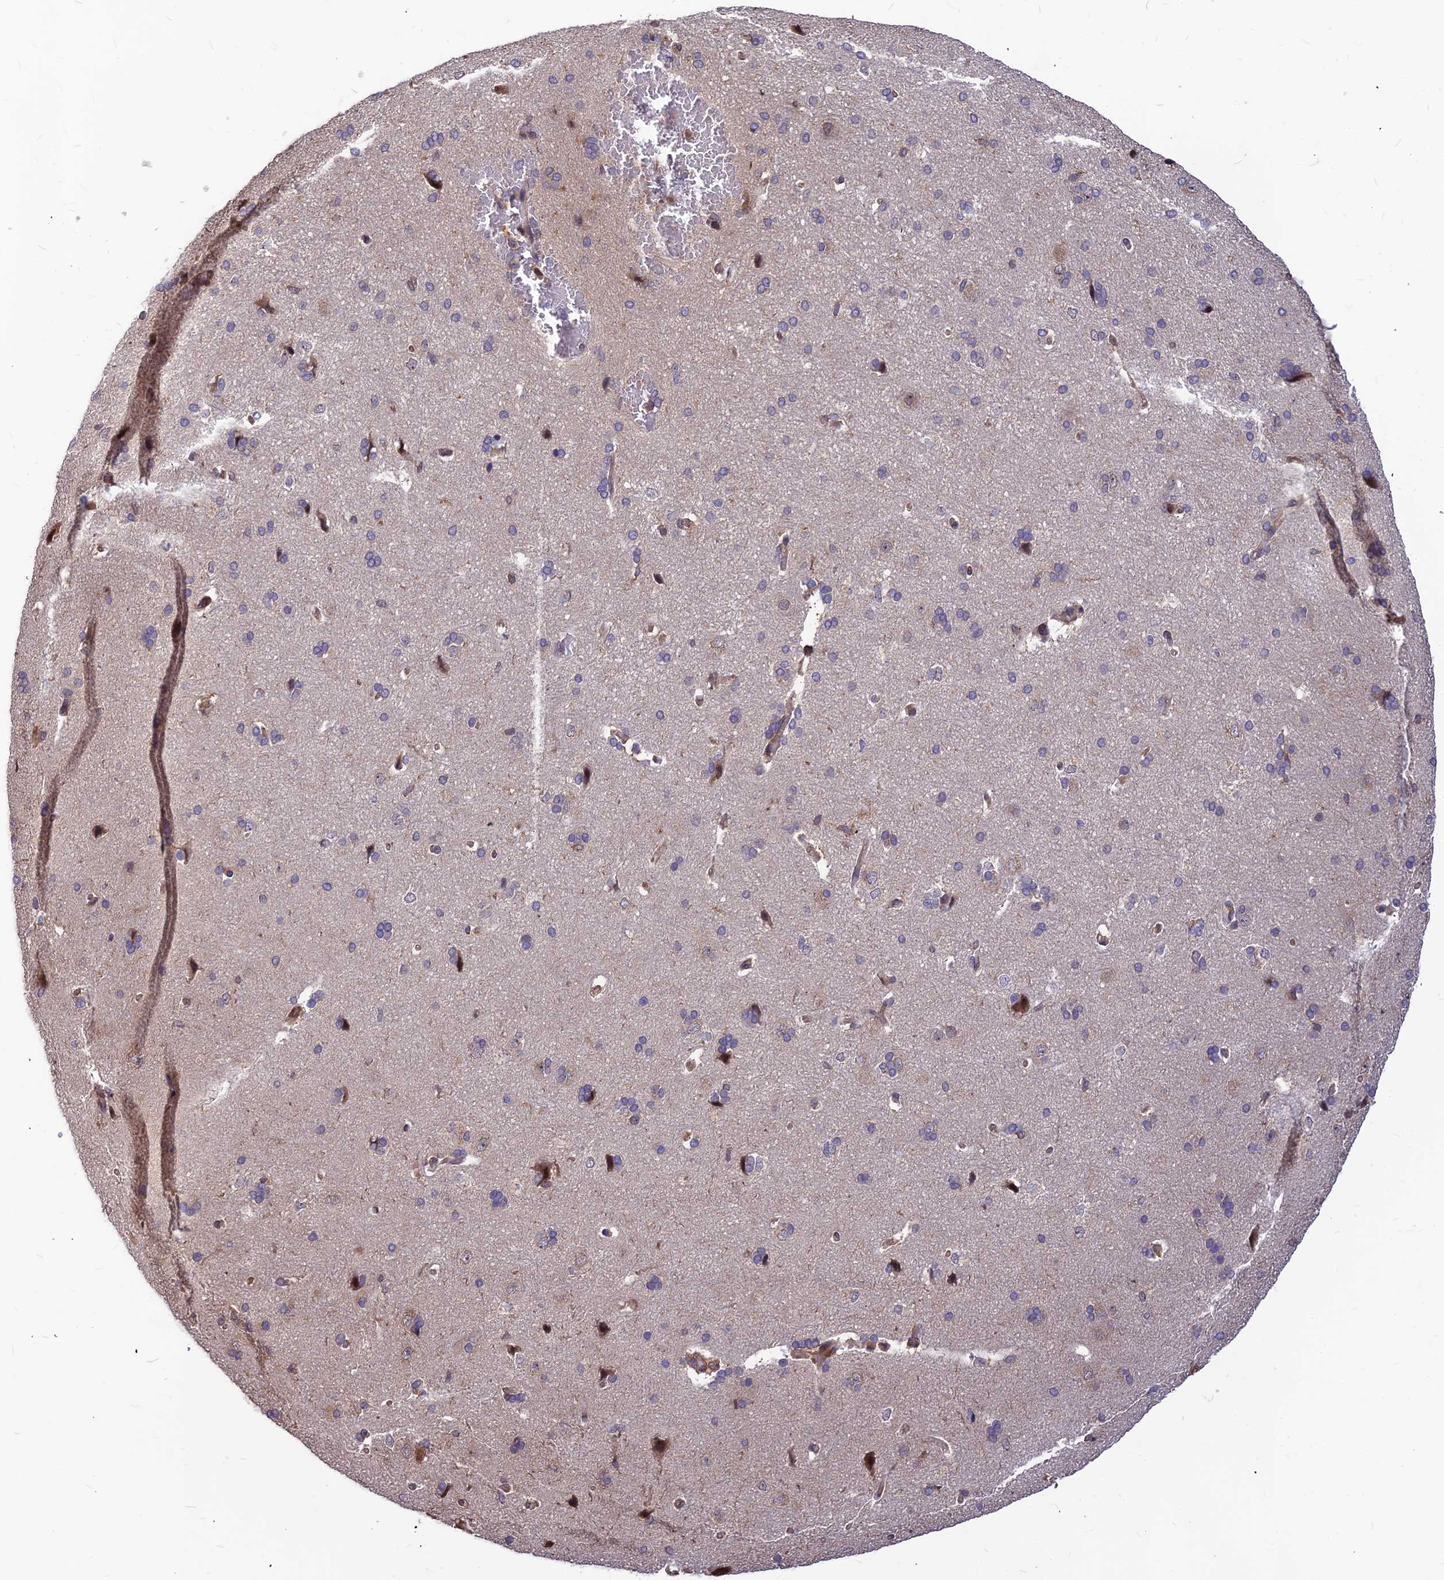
{"staining": {"intensity": "moderate", "quantity": ">75%", "location": "cytoplasmic/membranous"}, "tissue": "cerebral cortex", "cell_type": "Endothelial cells", "image_type": "normal", "snomed": [{"axis": "morphology", "description": "Normal tissue, NOS"}, {"axis": "topography", "description": "Cerebral cortex"}], "caption": "This is an image of immunohistochemistry (IHC) staining of normal cerebral cortex, which shows moderate positivity in the cytoplasmic/membranous of endothelial cells.", "gene": "ZNF467", "patient": {"sex": "male", "age": 62}}